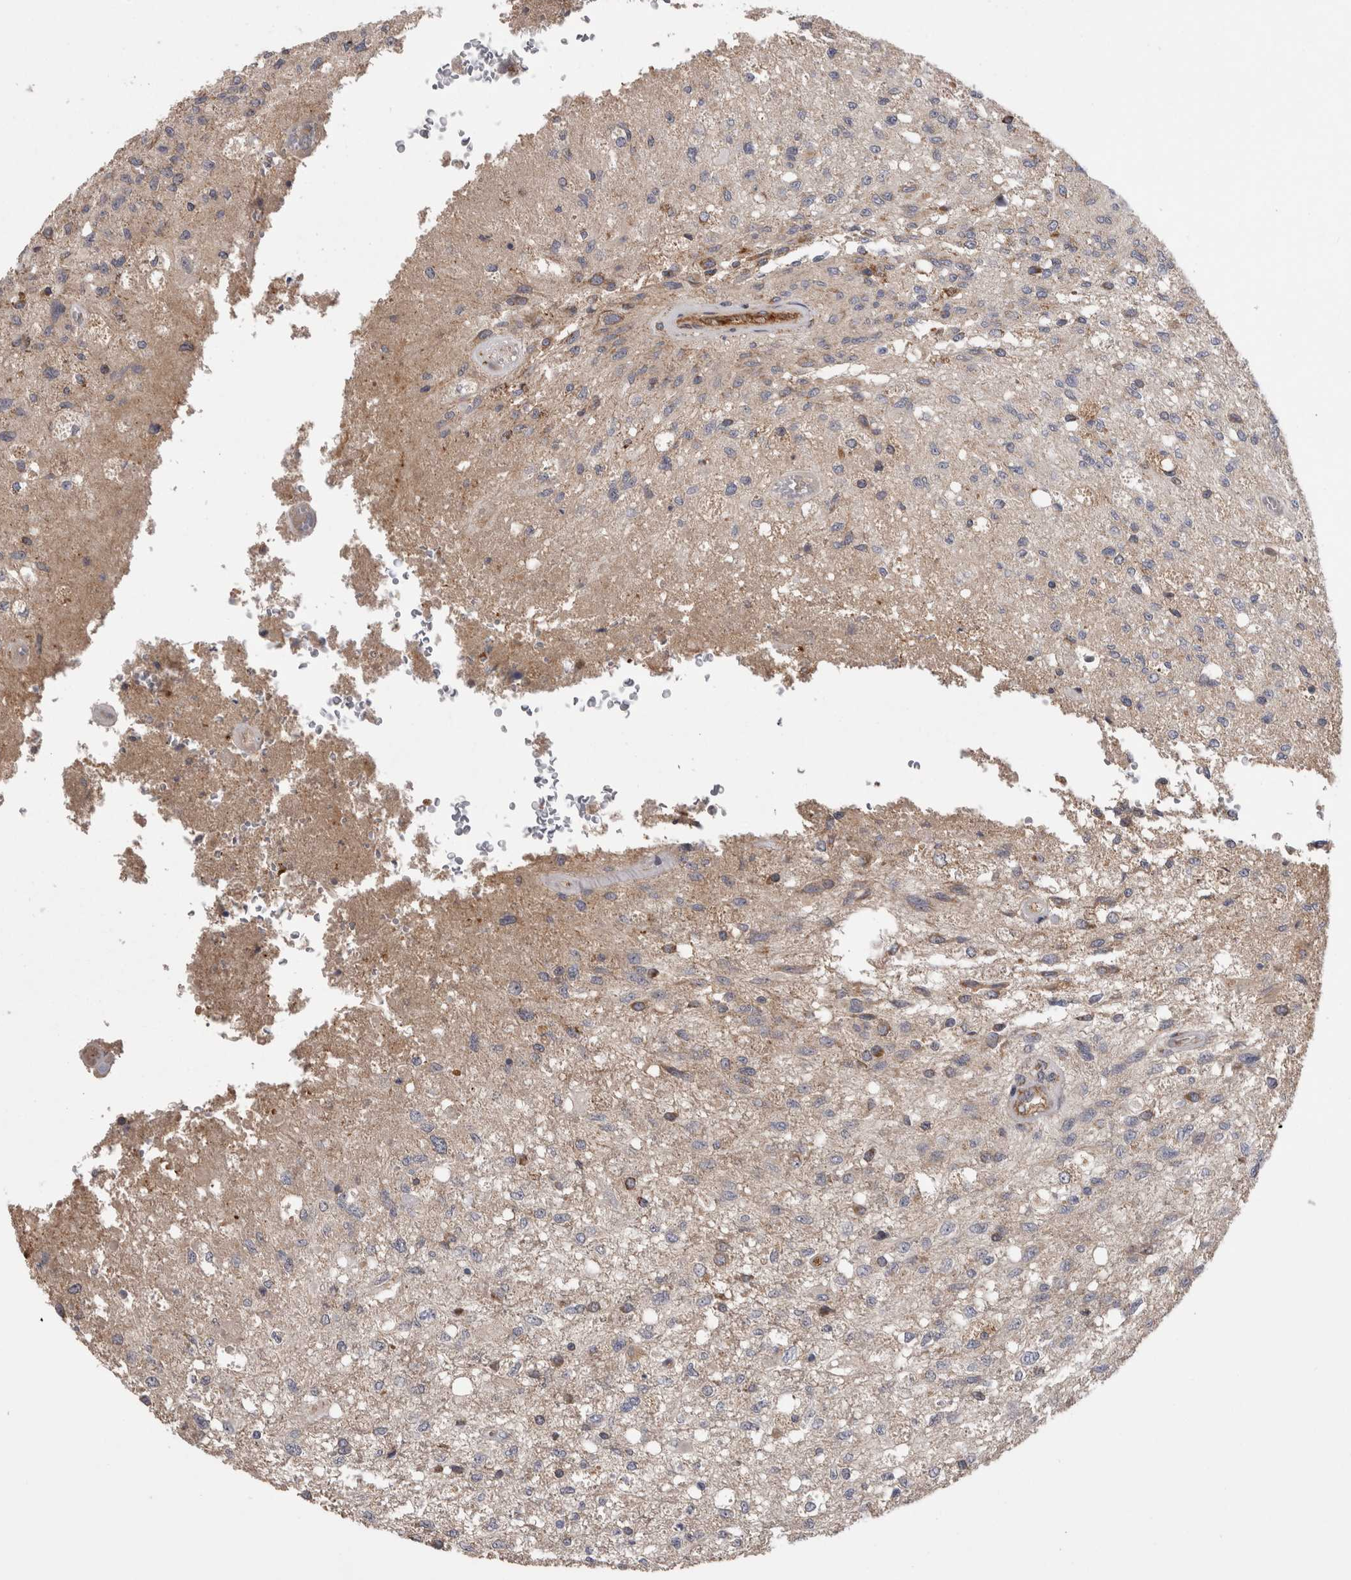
{"staining": {"intensity": "weak", "quantity": "<25%", "location": "cytoplasmic/membranous"}, "tissue": "glioma", "cell_type": "Tumor cells", "image_type": "cancer", "snomed": [{"axis": "morphology", "description": "Normal tissue, NOS"}, {"axis": "morphology", "description": "Glioma, malignant, High grade"}, {"axis": "topography", "description": "Cerebral cortex"}], "caption": "Immunohistochemistry (IHC) histopathology image of neoplastic tissue: human malignant glioma (high-grade) stained with DAB shows no significant protein expression in tumor cells.", "gene": "DARS2", "patient": {"sex": "male", "age": 77}}